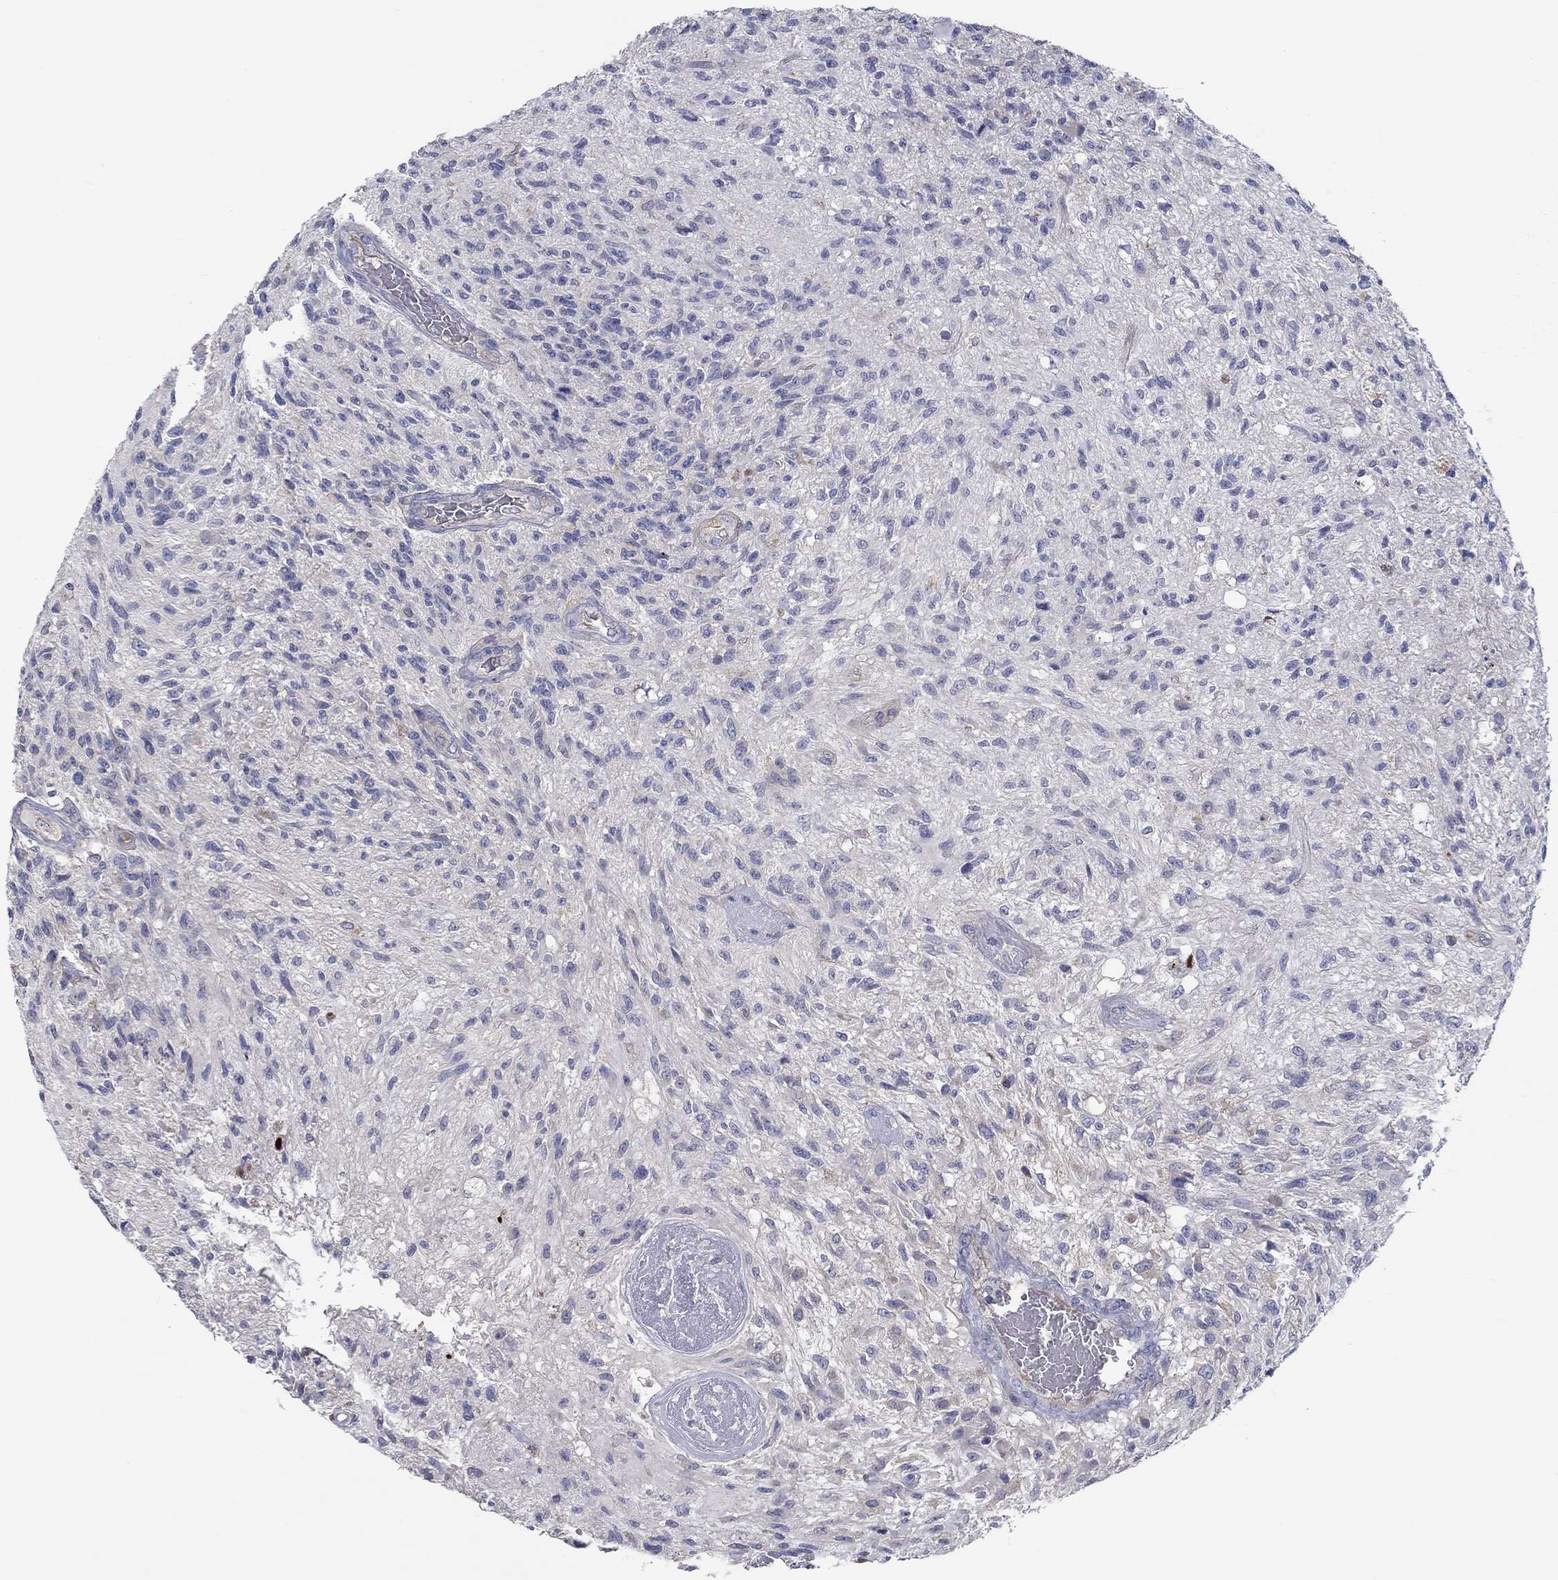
{"staining": {"intensity": "negative", "quantity": "none", "location": "none"}, "tissue": "glioma", "cell_type": "Tumor cells", "image_type": "cancer", "snomed": [{"axis": "morphology", "description": "Glioma, malignant, High grade"}, {"axis": "topography", "description": "Brain"}], "caption": "The image exhibits no staining of tumor cells in malignant high-grade glioma.", "gene": "ERMP1", "patient": {"sex": "male", "age": 56}}